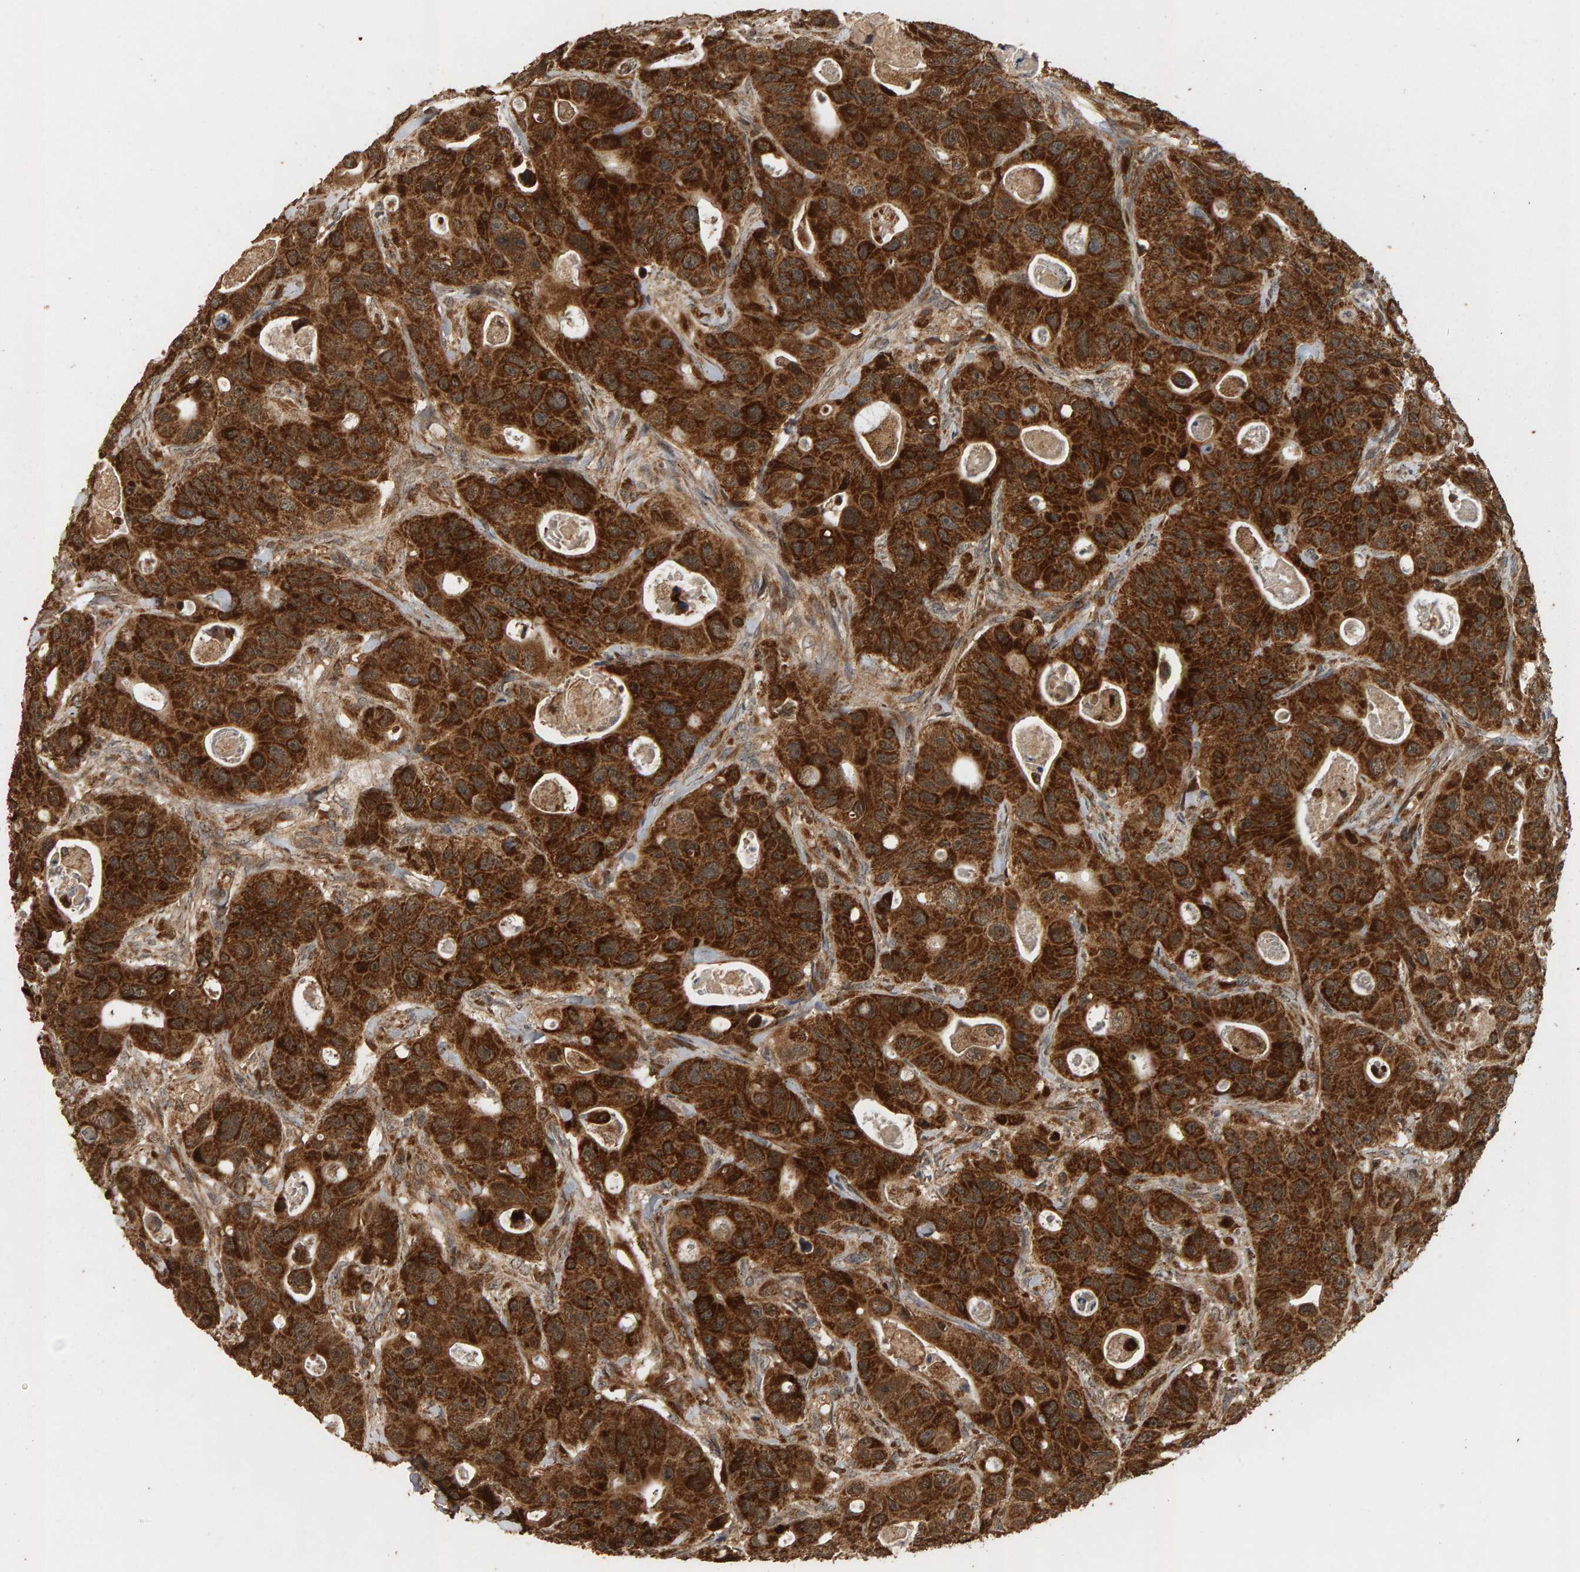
{"staining": {"intensity": "strong", "quantity": ">75%", "location": "cytoplasmic/membranous"}, "tissue": "colorectal cancer", "cell_type": "Tumor cells", "image_type": "cancer", "snomed": [{"axis": "morphology", "description": "Adenocarcinoma, NOS"}, {"axis": "topography", "description": "Colon"}], "caption": "A photomicrograph showing strong cytoplasmic/membranous expression in about >75% of tumor cells in colorectal adenocarcinoma, as visualized by brown immunohistochemical staining.", "gene": "GSTK1", "patient": {"sex": "female", "age": 46}}